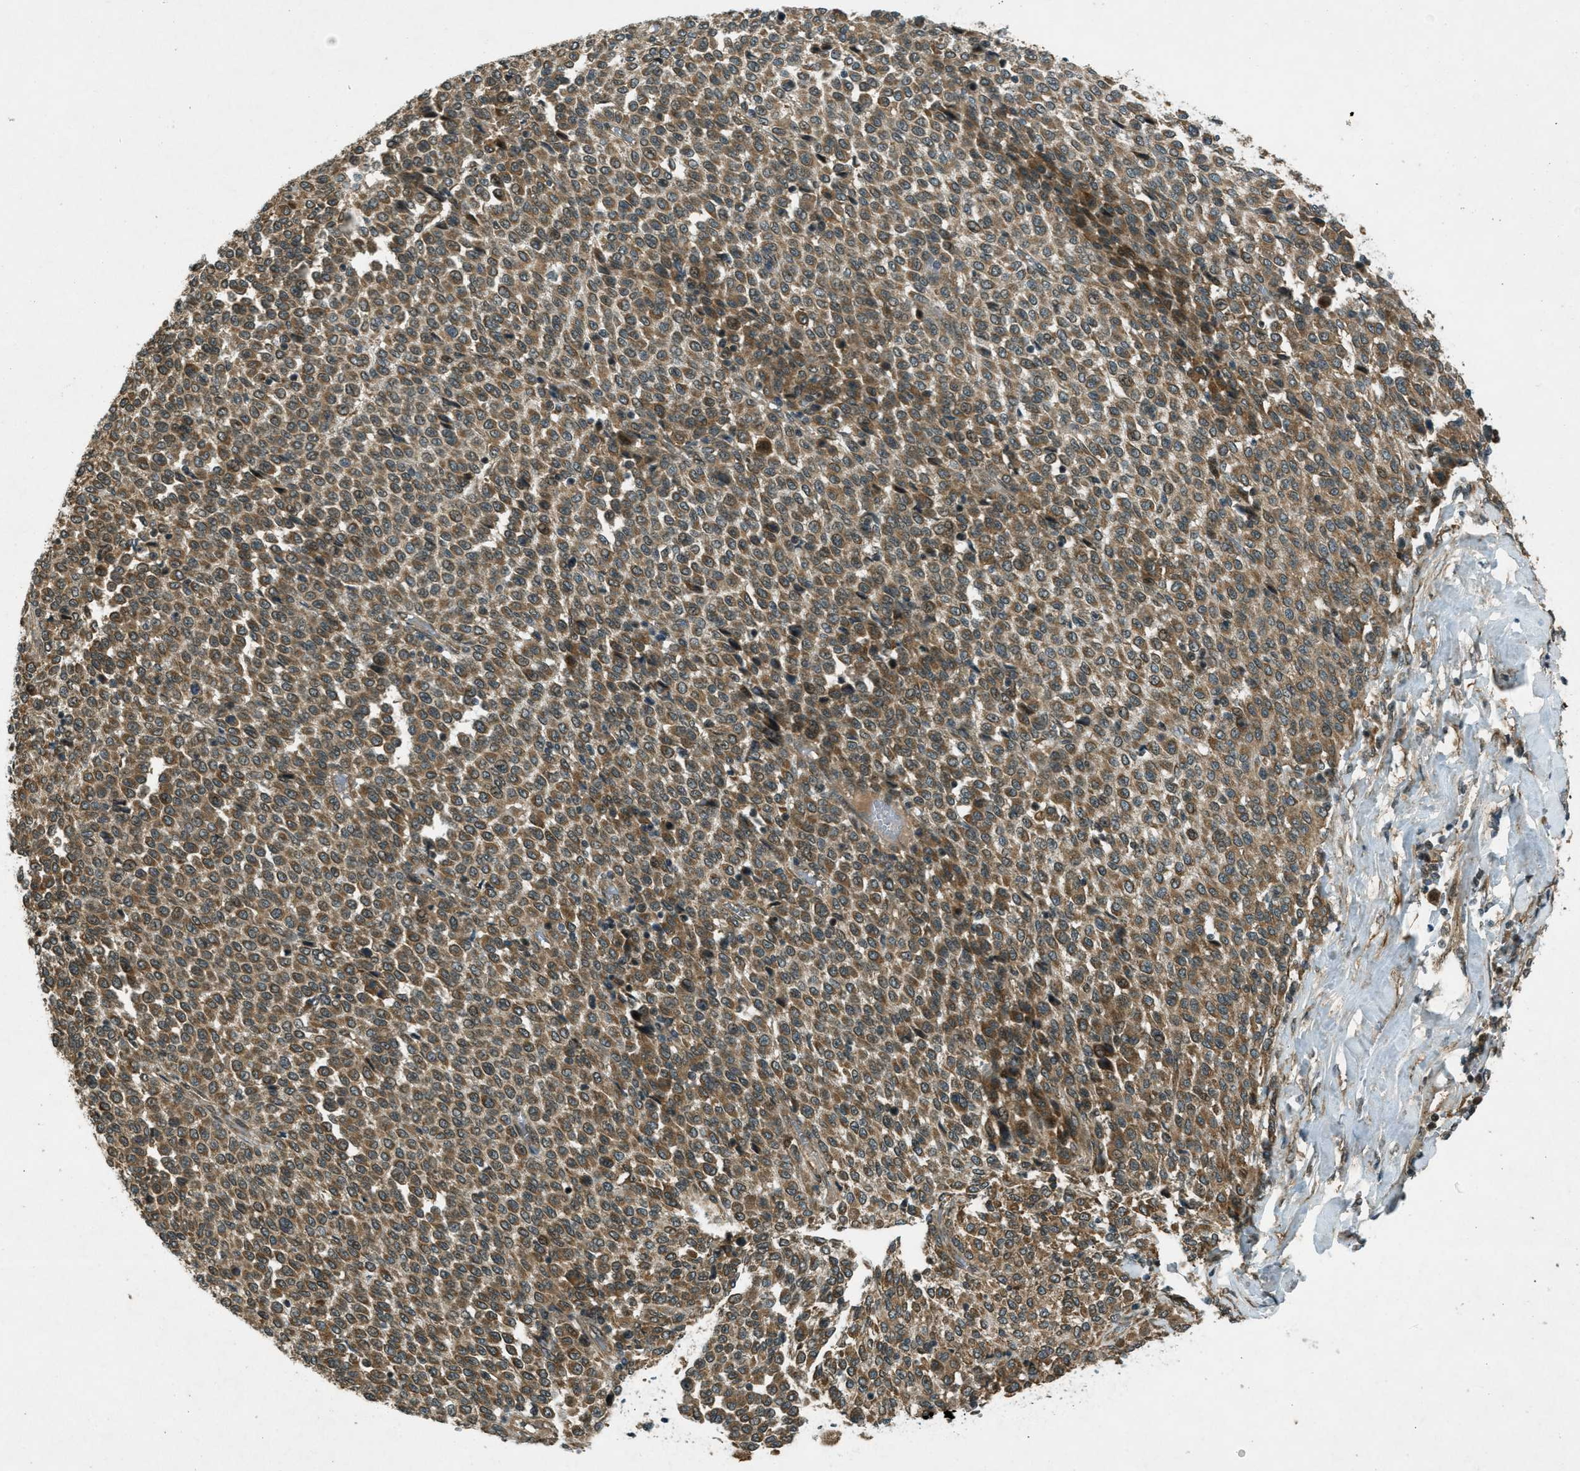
{"staining": {"intensity": "weak", "quantity": ">75%", "location": "cytoplasmic/membranous"}, "tissue": "melanoma", "cell_type": "Tumor cells", "image_type": "cancer", "snomed": [{"axis": "morphology", "description": "Malignant melanoma, Metastatic site"}, {"axis": "topography", "description": "Pancreas"}], "caption": "About >75% of tumor cells in malignant melanoma (metastatic site) reveal weak cytoplasmic/membranous protein positivity as visualized by brown immunohistochemical staining.", "gene": "EIF2AK3", "patient": {"sex": "female", "age": 30}}